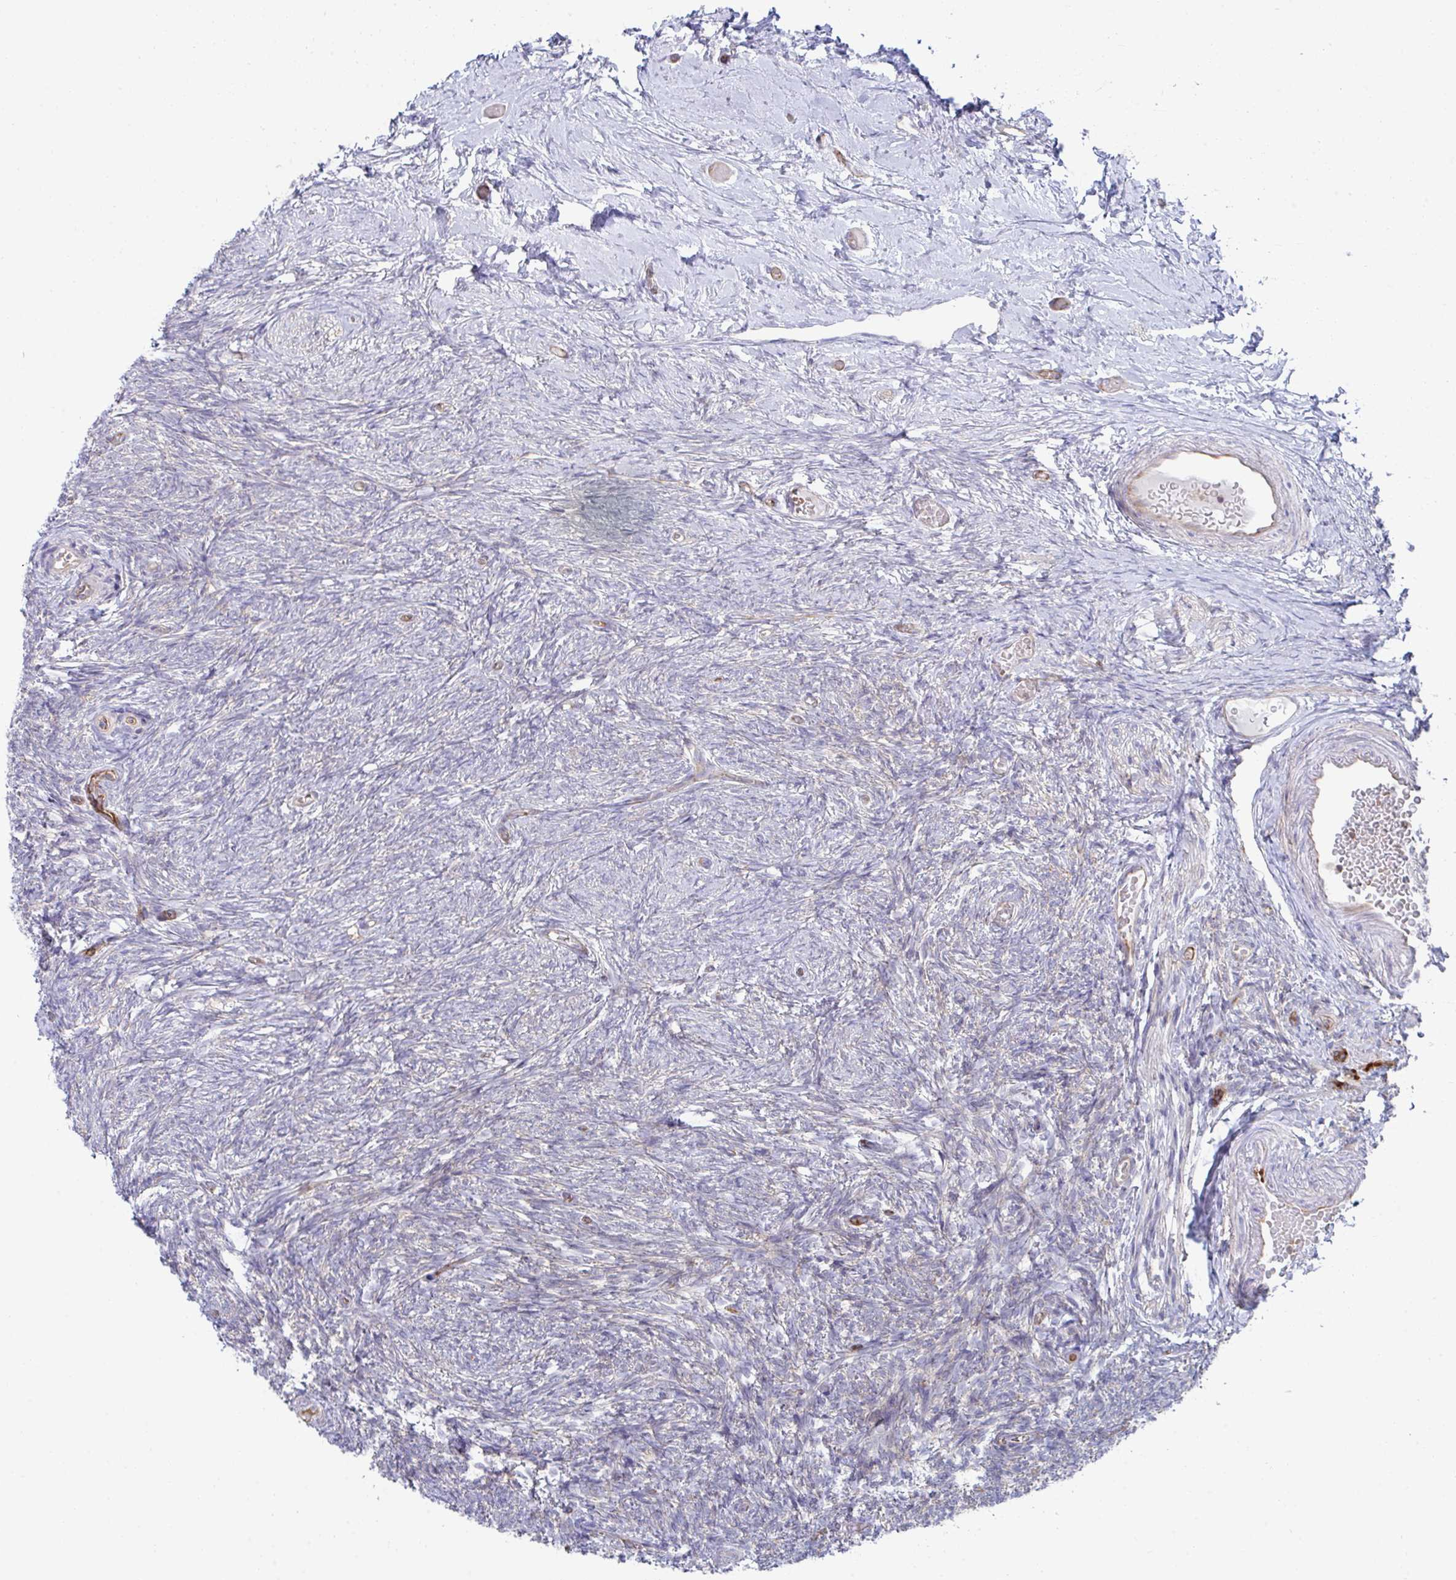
{"staining": {"intensity": "weak", "quantity": "<25%", "location": "cytoplasmic/membranous"}, "tissue": "ovary", "cell_type": "Ovarian stroma cells", "image_type": "normal", "snomed": [{"axis": "morphology", "description": "Normal tissue, NOS"}, {"axis": "topography", "description": "Ovary"}], "caption": "Immunohistochemistry histopathology image of benign human ovary stained for a protein (brown), which exhibits no expression in ovarian stroma cells.", "gene": "WNK1", "patient": {"sex": "female", "age": 39}}